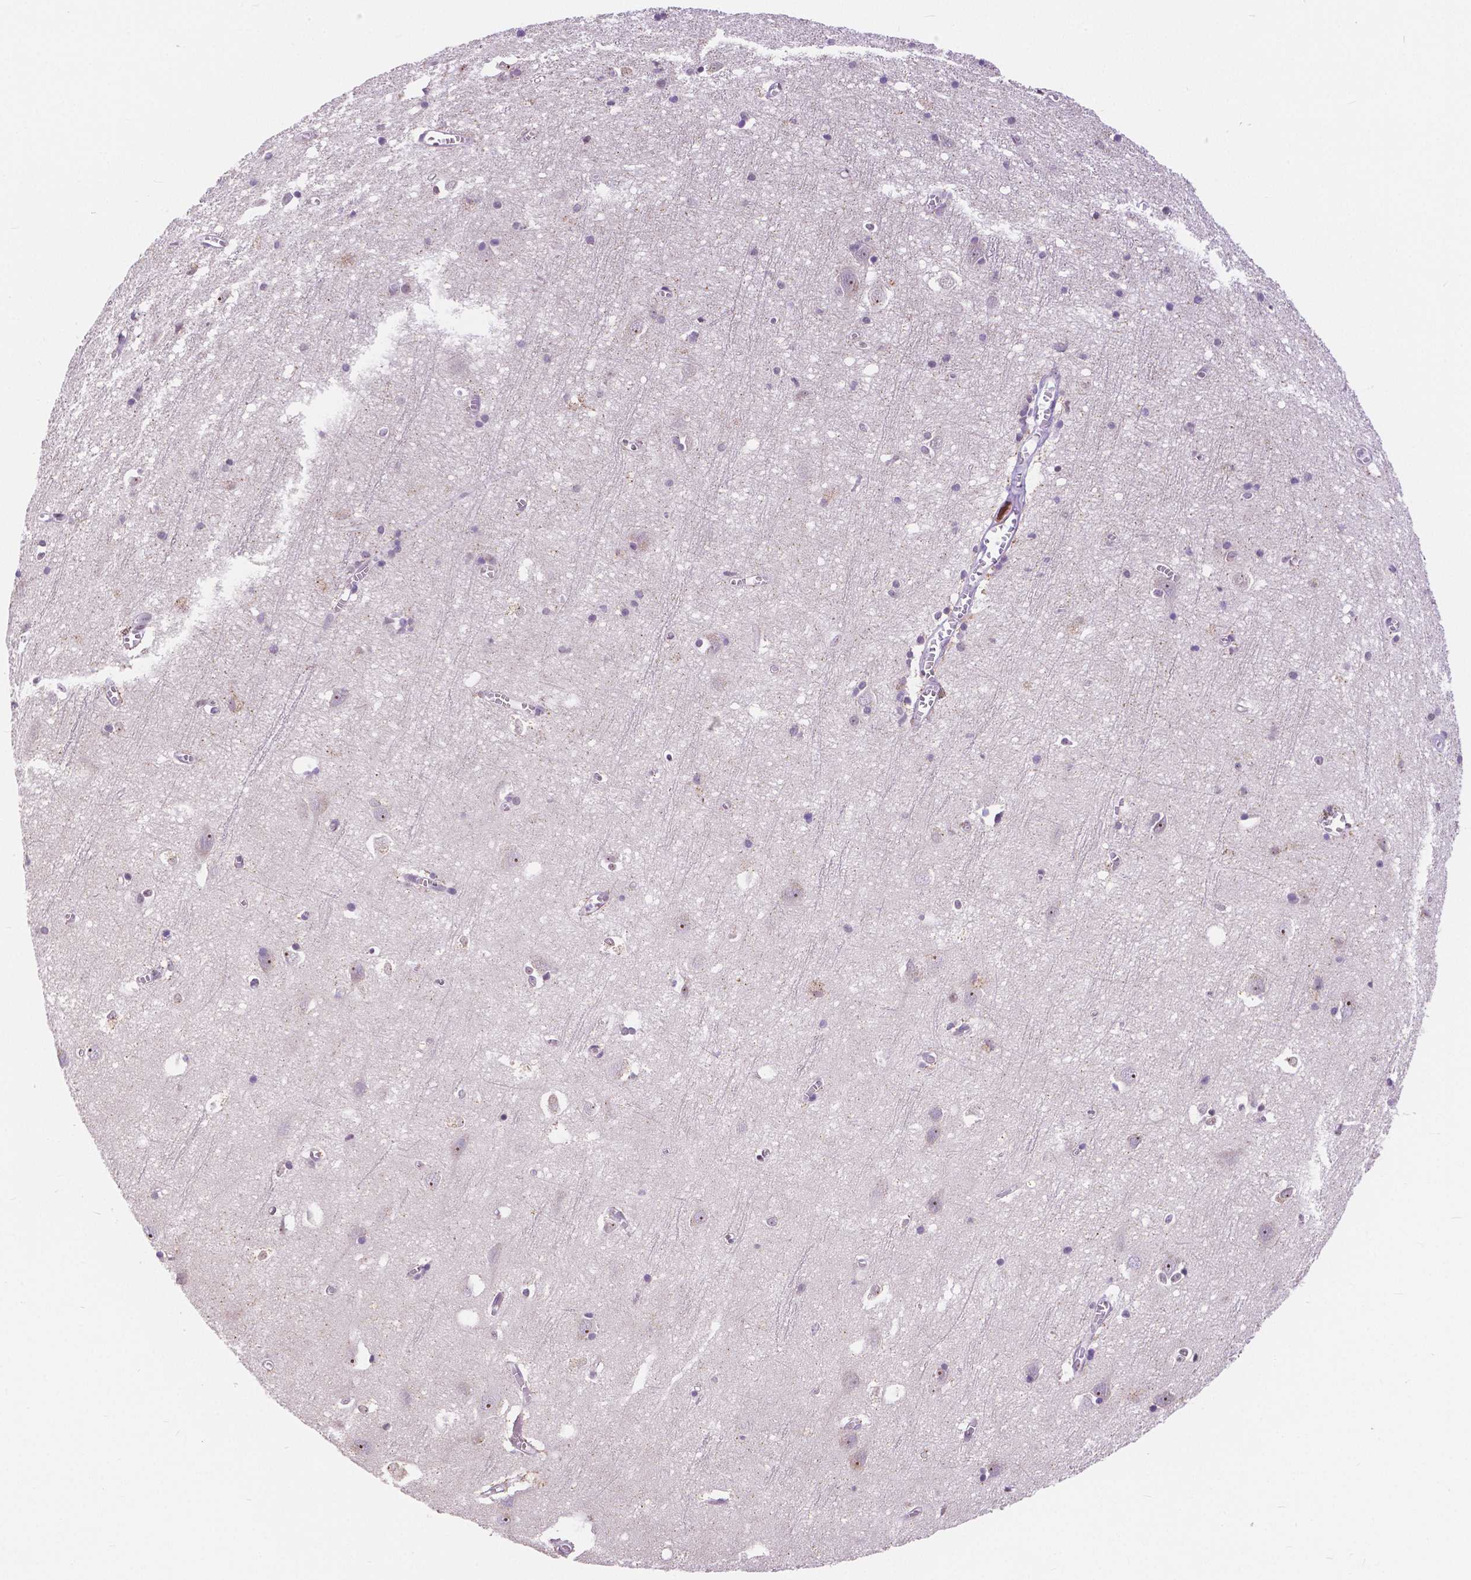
{"staining": {"intensity": "negative", "quantity": "none", "location": "none"}, "tissue": "cerebral cortex", "cell_type": "Endothelial cells", "image_type": "normal", "snomed": [{"axis": "morphology", "description": "Normal tissue, NOS"}, {"axis": "topography", "description": "Cerebral cortex"}], "caption": "The image shows no staining of endothelial cells in normal cerebral cortex. The staining is performed using DAB brown chromogen with nuclei counter-stained in using hematoxylin.", "gene": "NHP2", "patient": {"sex": "male", "age": 70}}